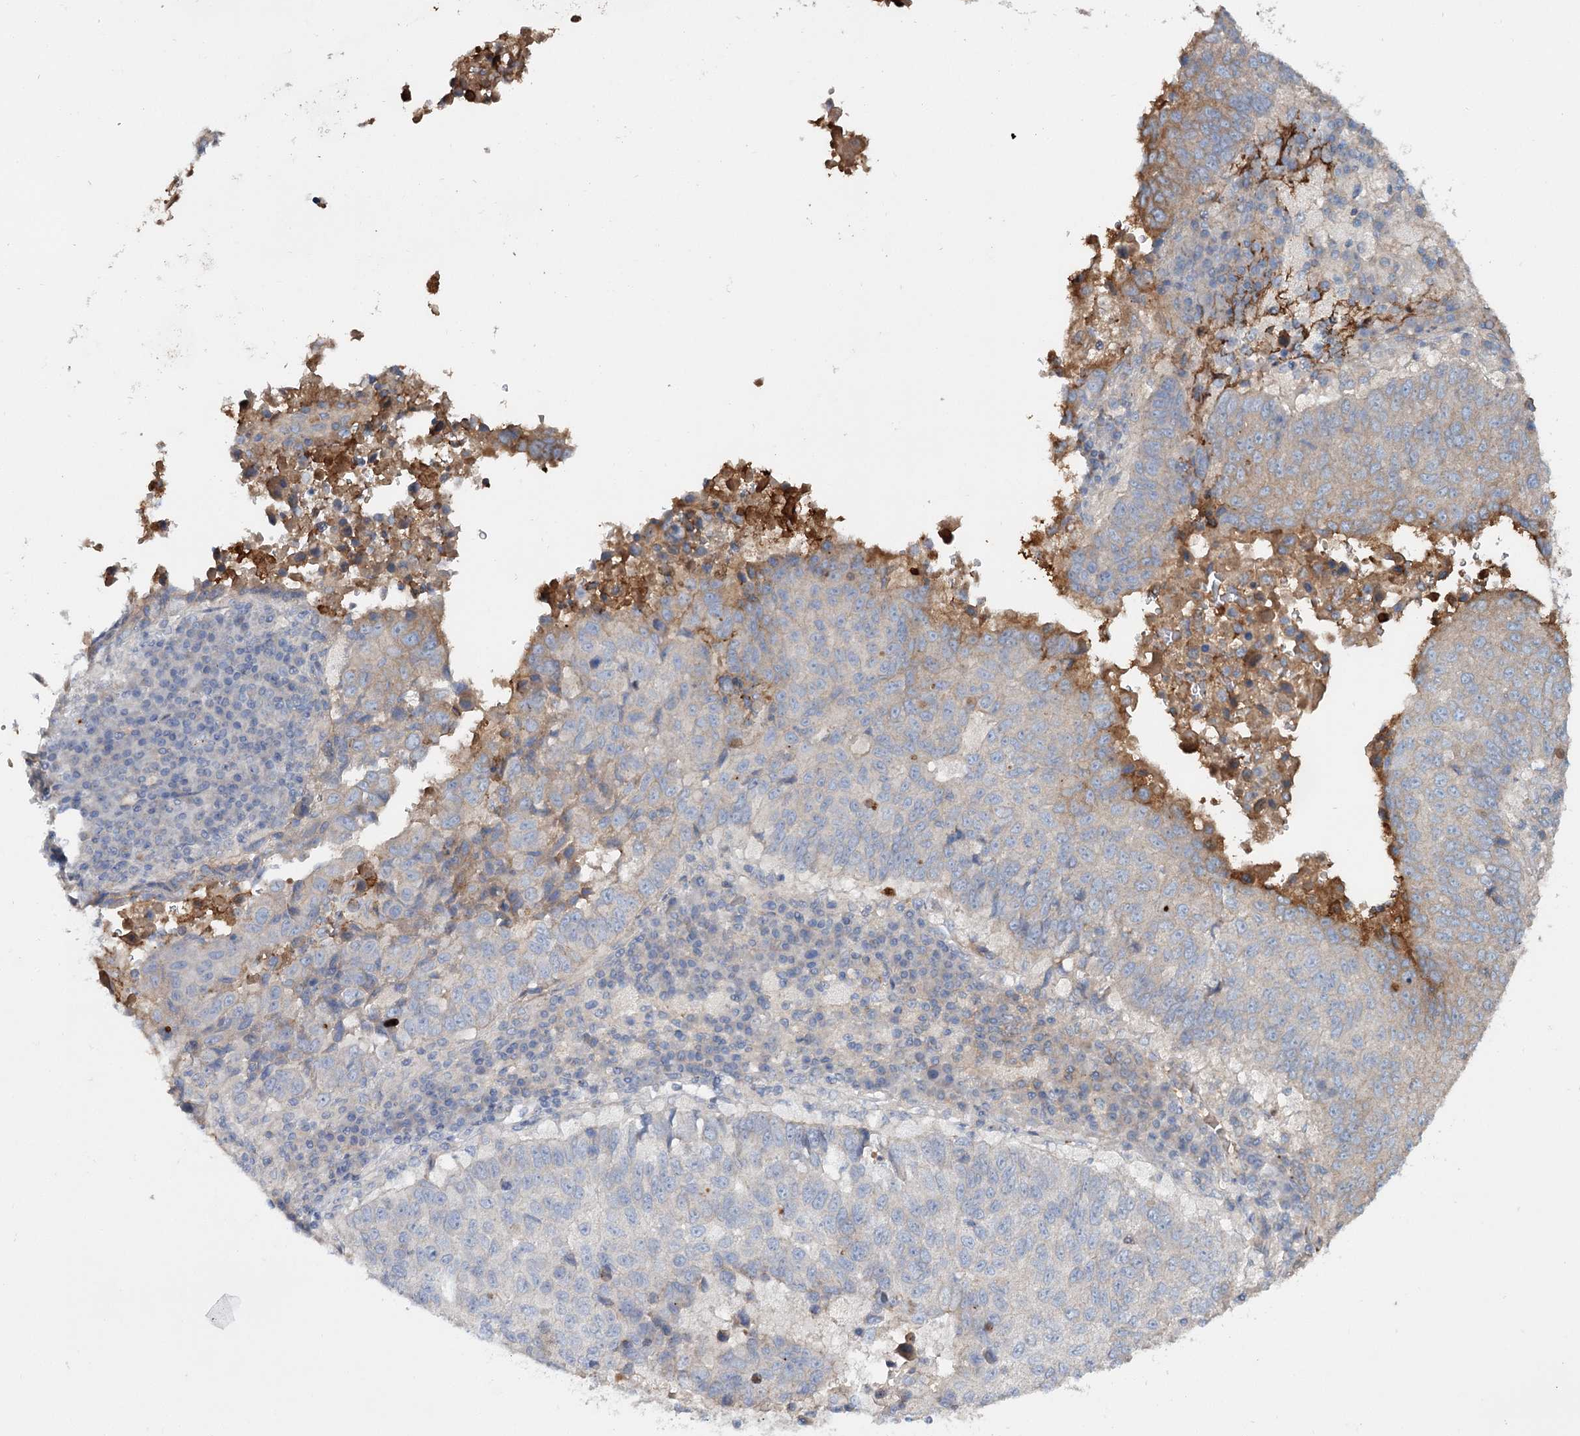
{"staining": {"intensity": "weak", "quantity": "<25%", "location": "cytoplasmic/membranous"}, "tissue": "lung cancer", "cell_type": "Tumor cells", "image_type": "cancer", "snomed": [{"axis": "morphology", "description": "Squamous cell carcinoma, NOS"}, {"axis": "topography", "description": "Lung"}], "caption": "Immunohistochemistry of lung cancer displays no staining in tumor cells.", "gene": "ALKBH8", "patient": {"sex": "male", "age": 73}}